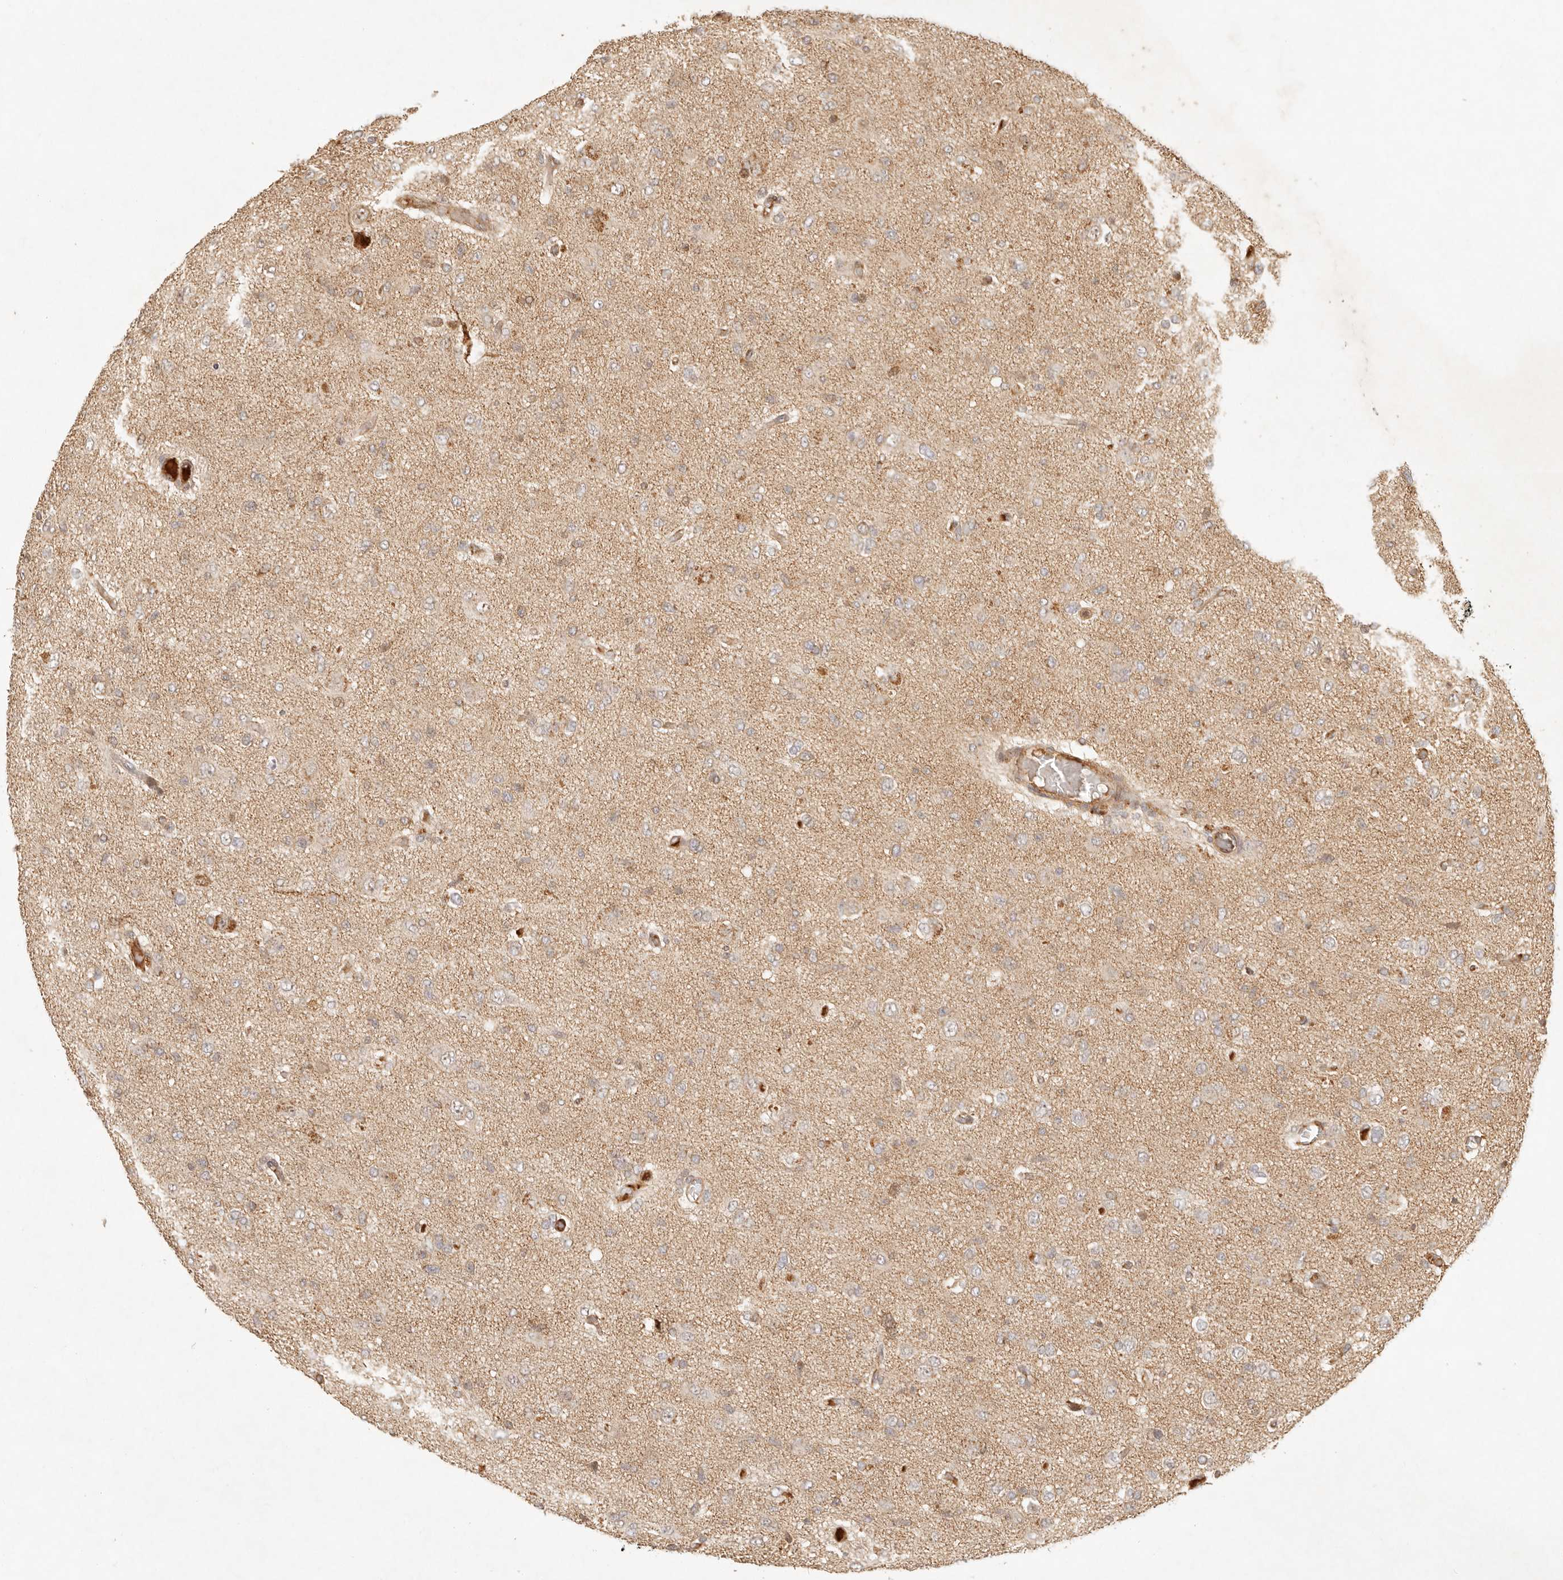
{"staining": {"intensity": "negative", "quantity": "none", "location": "none"}, "tissue": "glioma", "cell_type": "Tumor cells", "image_type": "cancer", "snomed": [{"axis": "morphology", "description": "Glioma, malignant, High grade"}, {"axis": "topography", "description": "Brain"}], "caption": "Immunohistochemistry (IHC) of glioma reveals no positivity in tumor cells.", "gene": "KLHL38", "patient": {"sex": "female", "age": 59}}